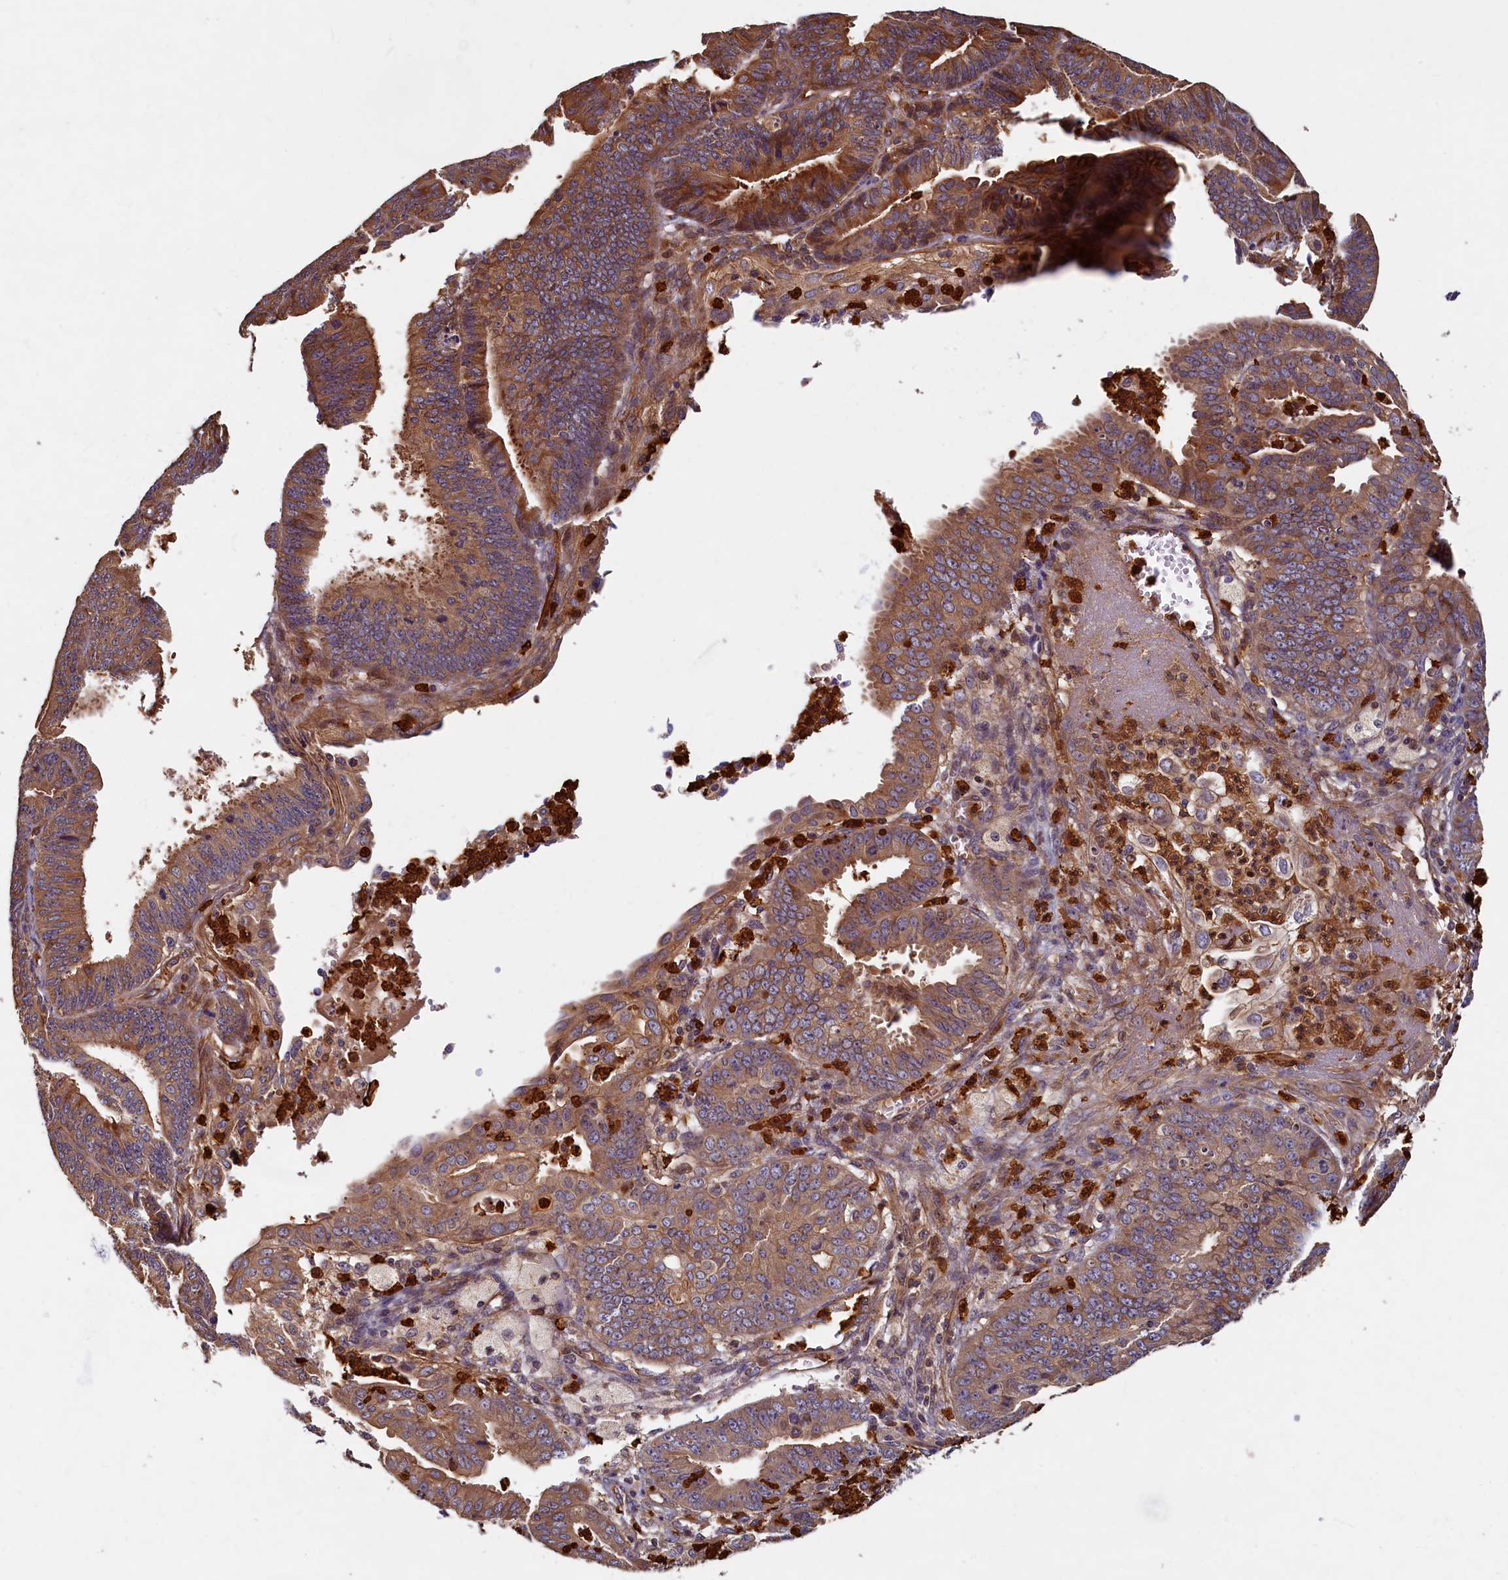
{"staining": {"intensity": "moderate", "quantity": ">75%", "location": "cytoplasmic/membranous"}, "tissue": "endometrial cancer", "cell_type": "Tumor cells", "image_type": "cancer", "snomed": [{"axis": "morphology", "description": "Adenocarcinoma, NOS"}, {"axis": "topography", "description": "Endometrium"}], "caption": "Protein analysis of endometrial cancer tissue exhibits moderate cytoplasmic/membranous staining in about >75% of tumor cells. (DAB IHC with brightfield microscopy, high magnification).", "gene": "CCDC102B", "patient": {"sex": "female", "age": 73}}